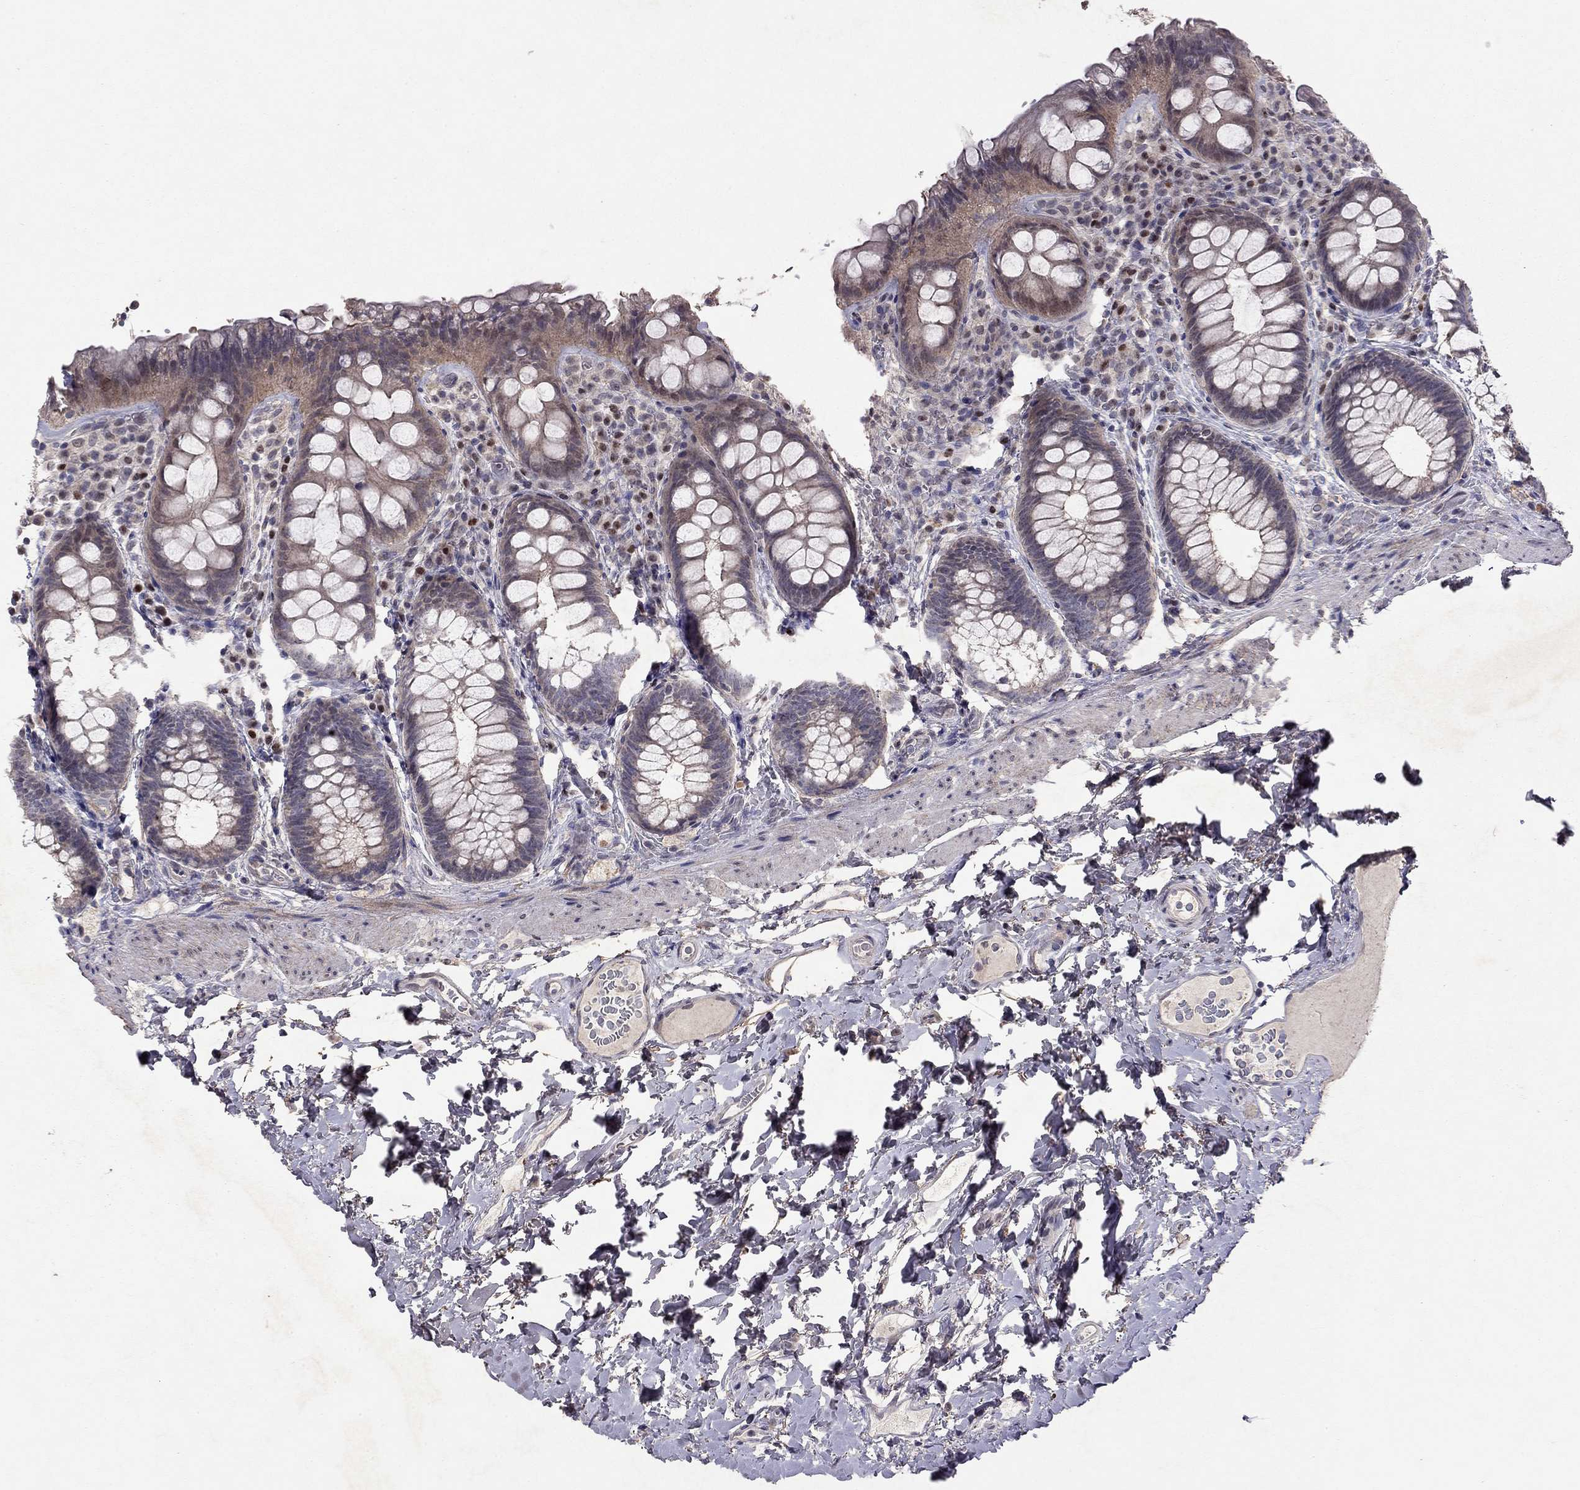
{"staining": {"intensity": "moderate", "quantity": "<25%", "location": "cytoplasmic/membranous"}, "tissue": "rectum", "cell_type": "Glandular cells", "image_type": "normal", "snomed": [{"axis": "morphology", "description": "Normal tissue, NOS"}, {"axis": "topography", "description": "Rectum"}], "caption": "High-power microscopy captured an immunohistochemistry (IHC) histopathology image of normal rectum, revealing moderate cytoplasmic/membranous expression in approximately <25% of glandular cells.", "gene": "ESR2", "patient": {"sex": "female", "age": 69}}